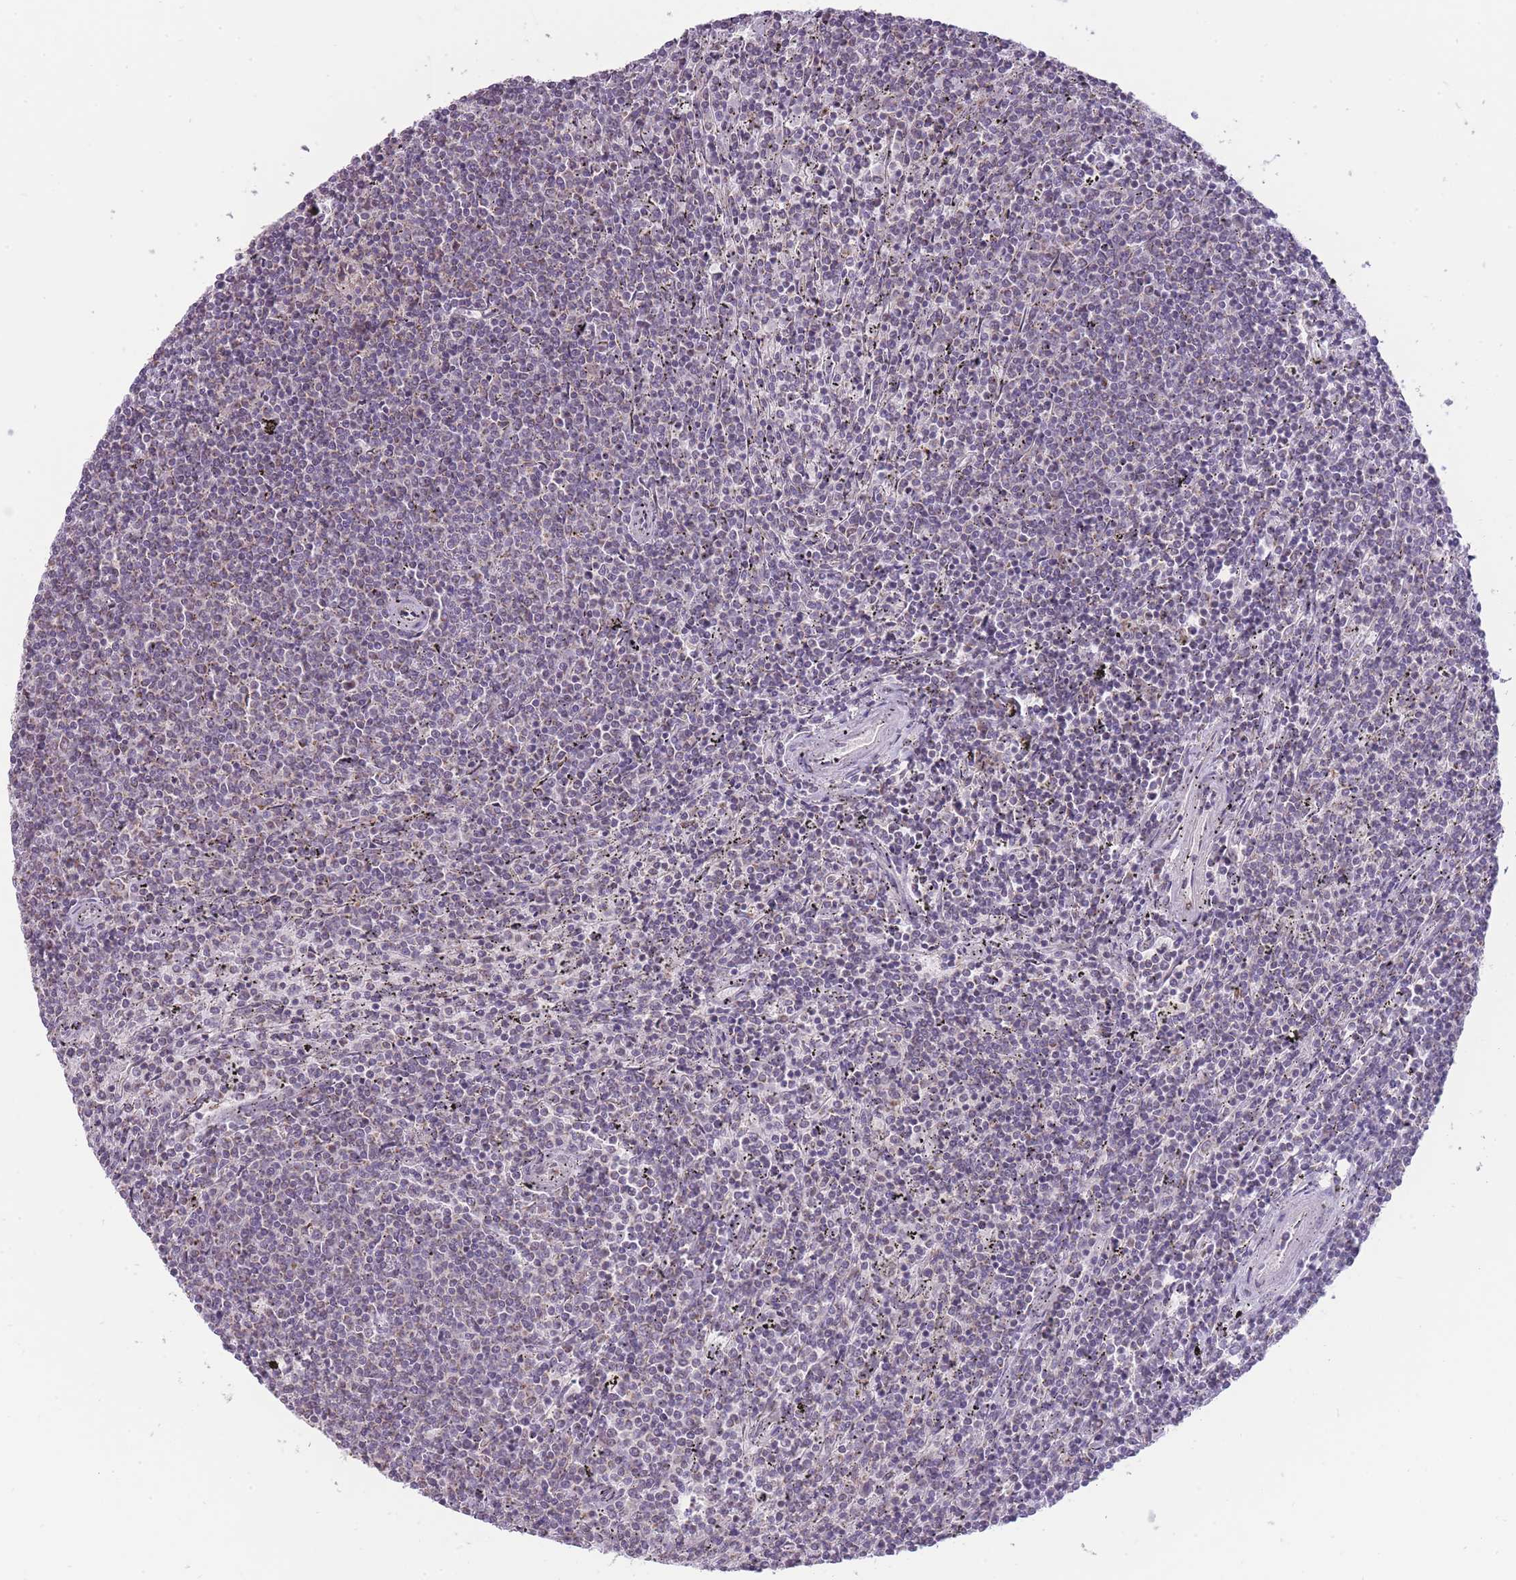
{"staining": {"intensity": "negative", "quantity": "none", "location": "none"}, "tissue": "lymphoma", "cell_type": "Tumor cells", "image_type": "cancer", "snomed": [{"axis": "morphology", "description": "Malignant lymphoma, non-Hodgkin's type, Low grade"}, {"axis": "topography", "description": "Spleen"}], "caption": "A micrograph of human malignant lymphoma, non-Hodgkin's type (low-grade) is negative for staining in tumor cells. The staining was performed using DAB to visualize the protein expression in brown, while the nuclei were stained in blue with hematoxylin (Magnification: 20x).", "gene": "NELL1", "patient": {"sex": "female", "age": 50}}